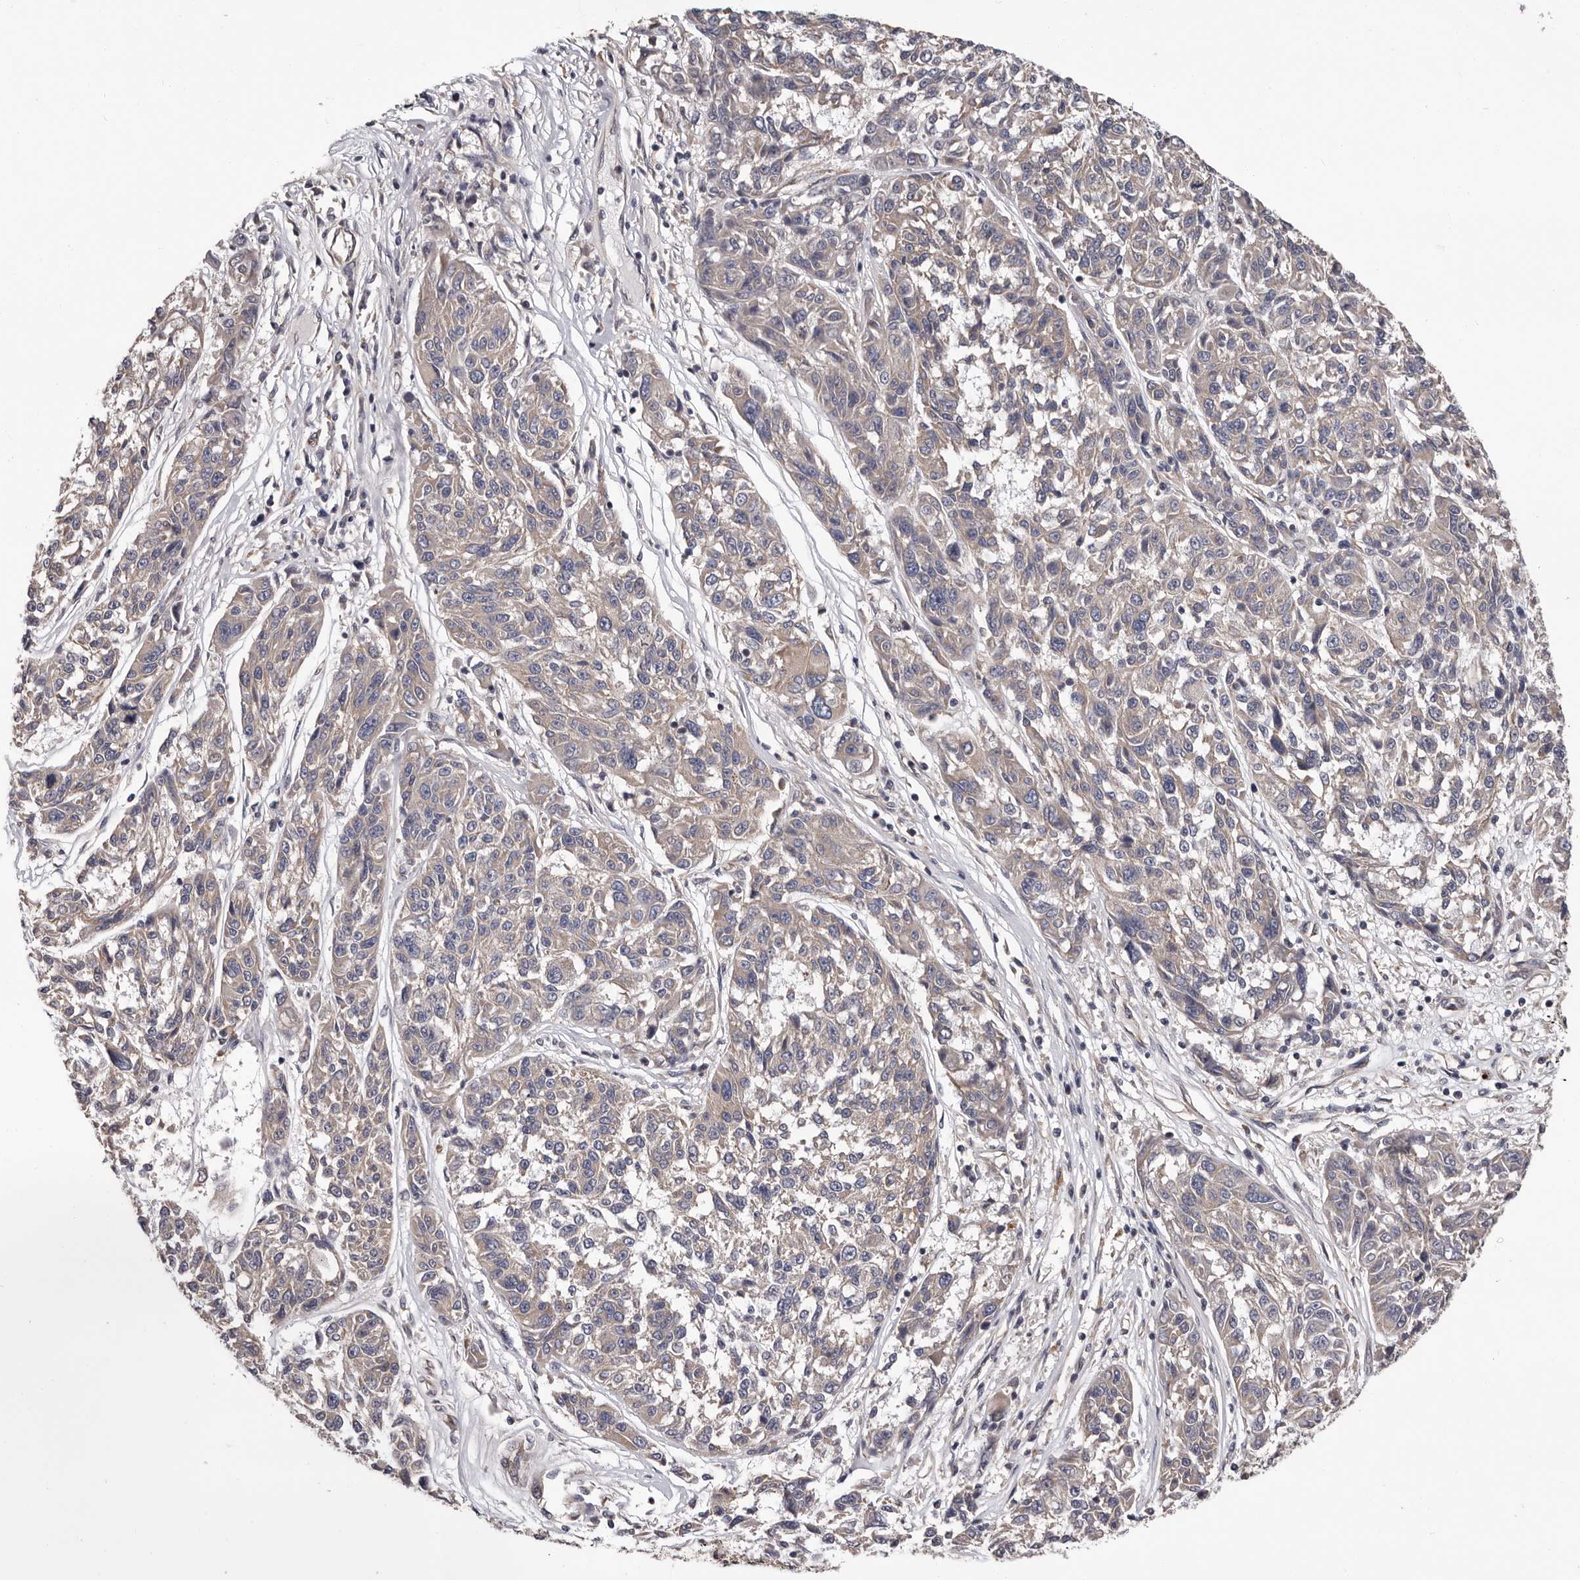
{"staining": {"intensity": "negative", "quantity": "none", "location": "none"}, "tissue": "melanoma", "cell_type": "Tumor cells", "image_type": "cancer", "snomed": [{"axis": "morphology", "description": "Malignant melanoma, NOS"}, {"axis": "topography", "description": "Skin"}], "caption": "The histopathology image exhibits no staining of tumor cells in malignant melanoma.", "gene": "VPS37A", "patient": {"sex": "male", "age": 53}}